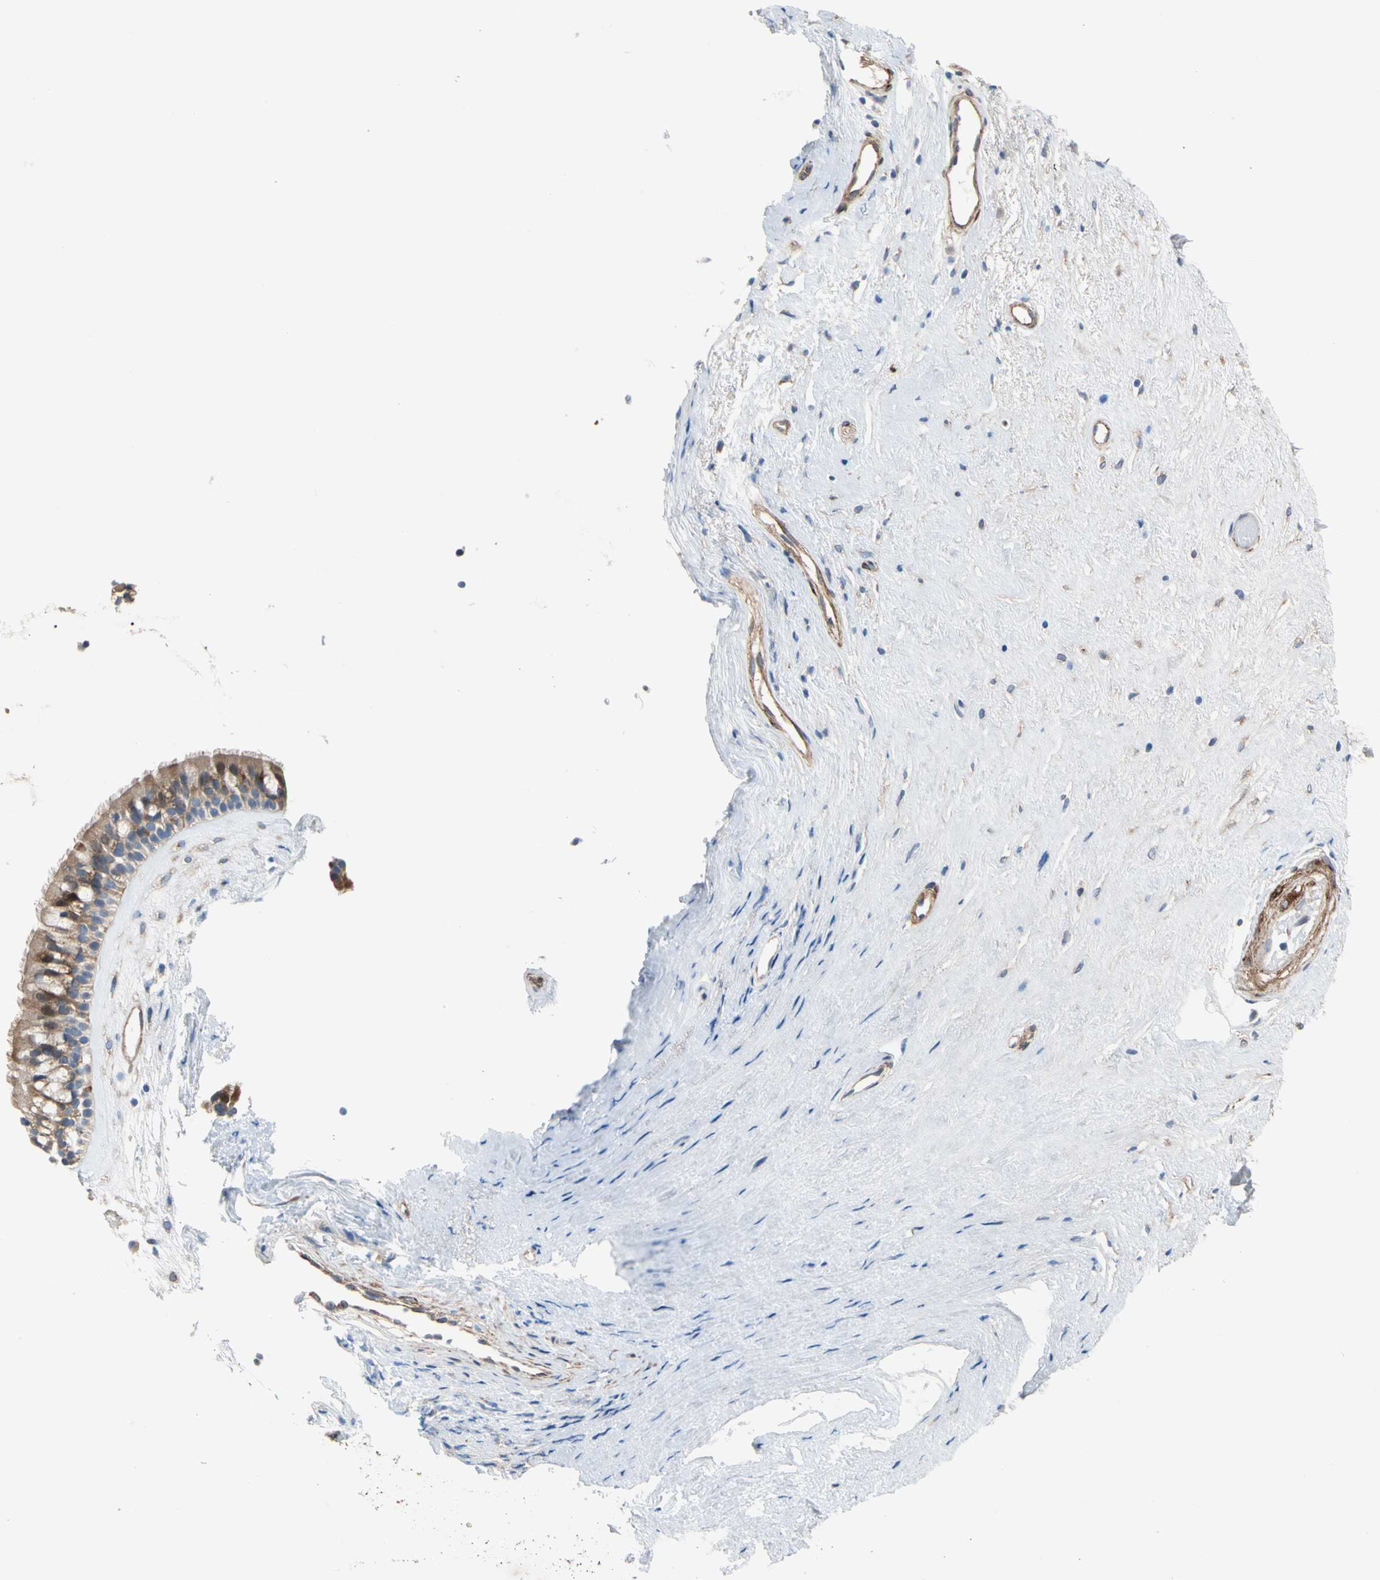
{"staining": {"intensity": "moderate", "quantity": "25%-75%", "location": "cytoplasmic/membranous"}, "tissue": "nasopharynx", "cell_type": "Respiratory epithelial cells", "image_type": "normal", "snomed": [{"axis": "morphology", "description": "Normal tissue, NOS"}, {"axis": "morphology", "description": "Inflammation, NOS"}, {"axis": "topography", "description": "Nasopharynx"}], "caption": "Protein expression analysis of benign nasopharynx exhibits moderate cytoplasmic/membranous staining in about 25%-75% of respiratory epithelial cells.", "gene": "ENTREP3", "patient": {"sex": "male", "age": 48}}